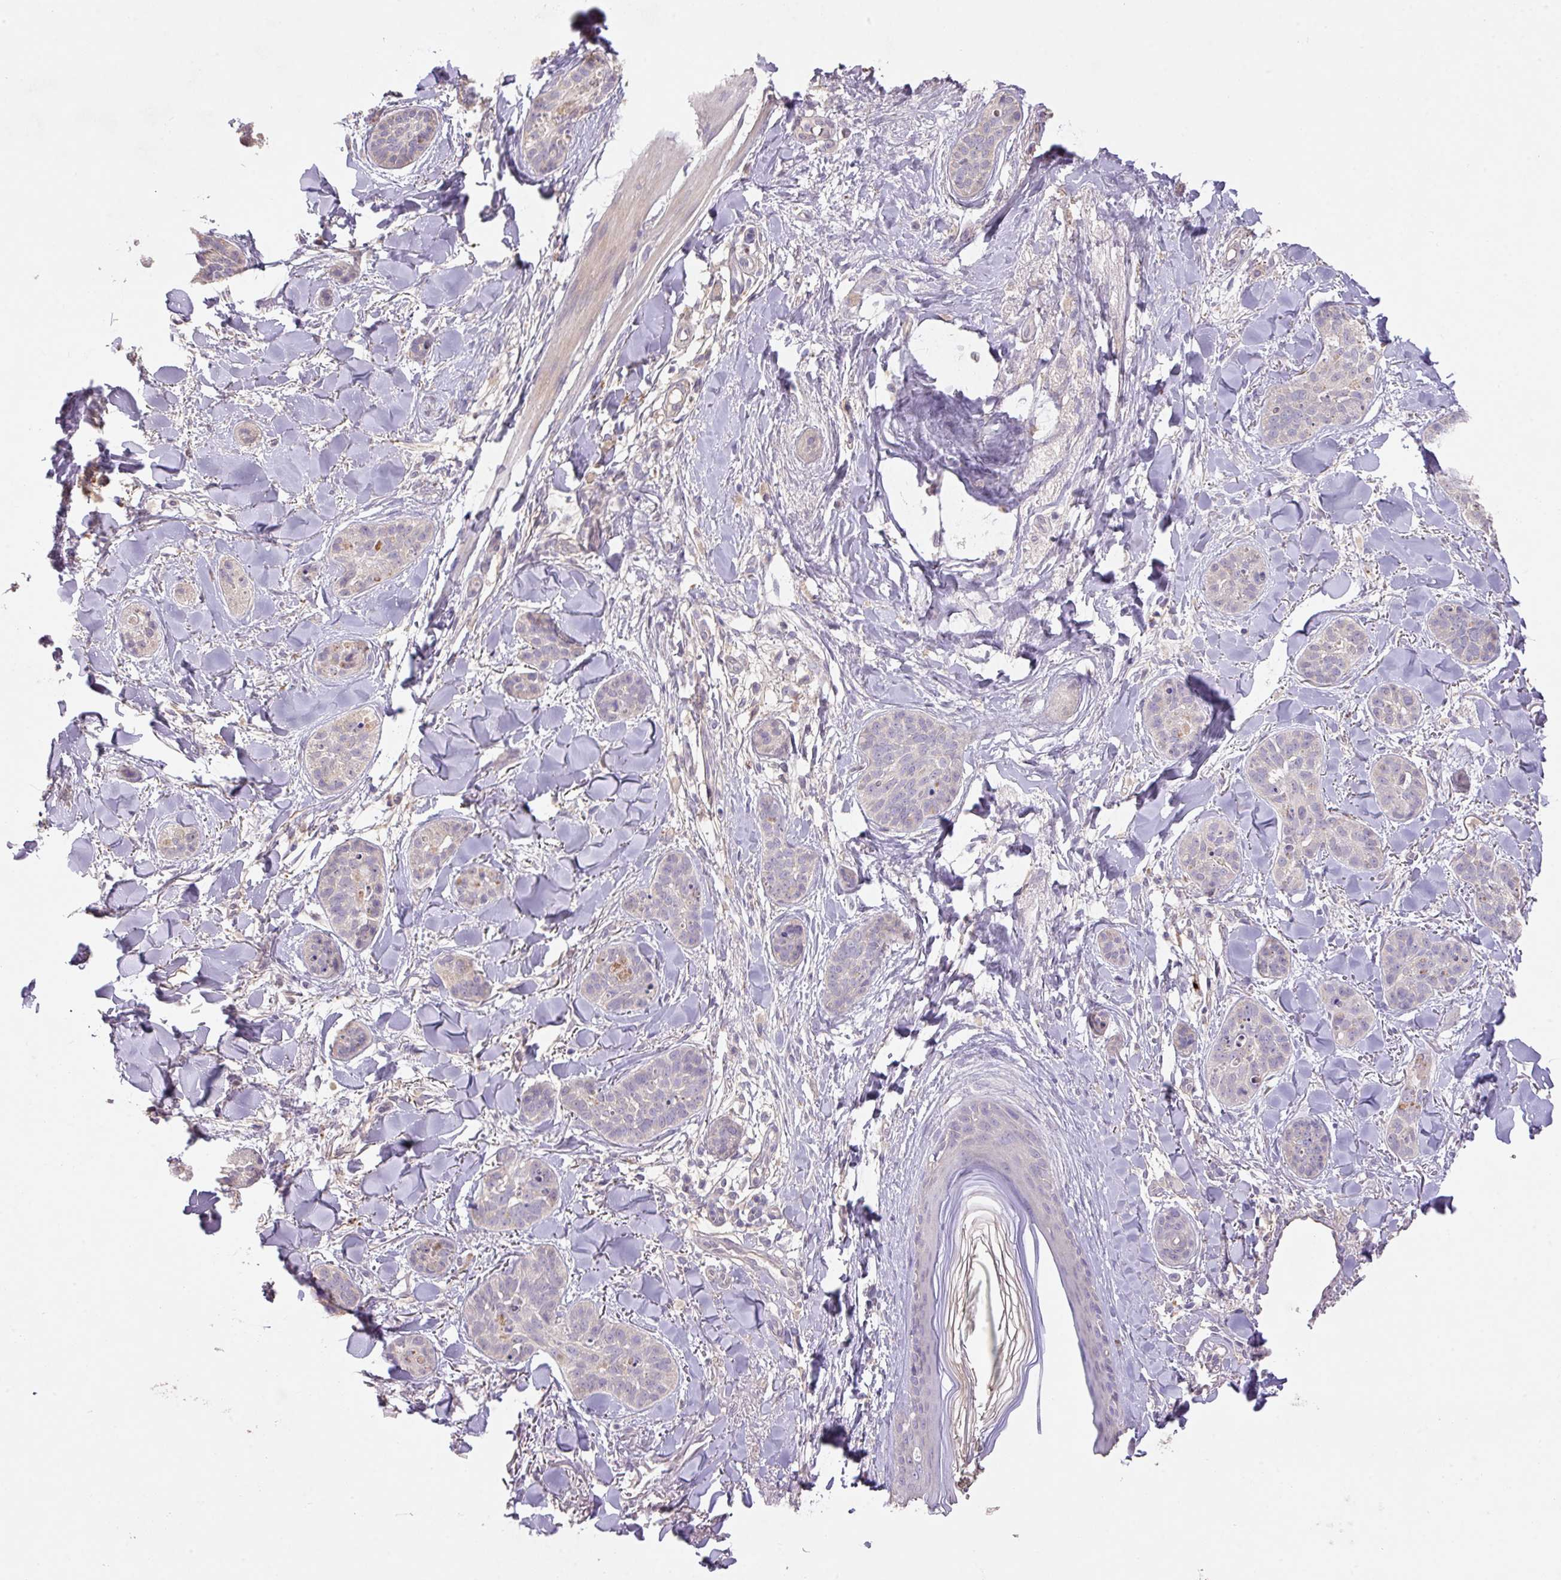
{"staining": {"intensity": "weak", "quantity": "<25%", "location": "cytoplasmic/membranous"}, "tissue": "skin cancer", "cell_type": "Tumor cells", "image_type": "cancer", "snomed": [{"axis": "morphology", "description": "Basal cell carcinoma"}, {"axis": "topography", "description": "Skin"}], "caption": "IHC image of human skin cancer stained for a protein (brown), which shows no positivity in tumor cells. (DAB (3,3'-diaminobenzidine) immunohistochemistry with hematoxylin counter stain).", "gene": "PRADC1", "patient": {"sex": "male", "age": 52}}